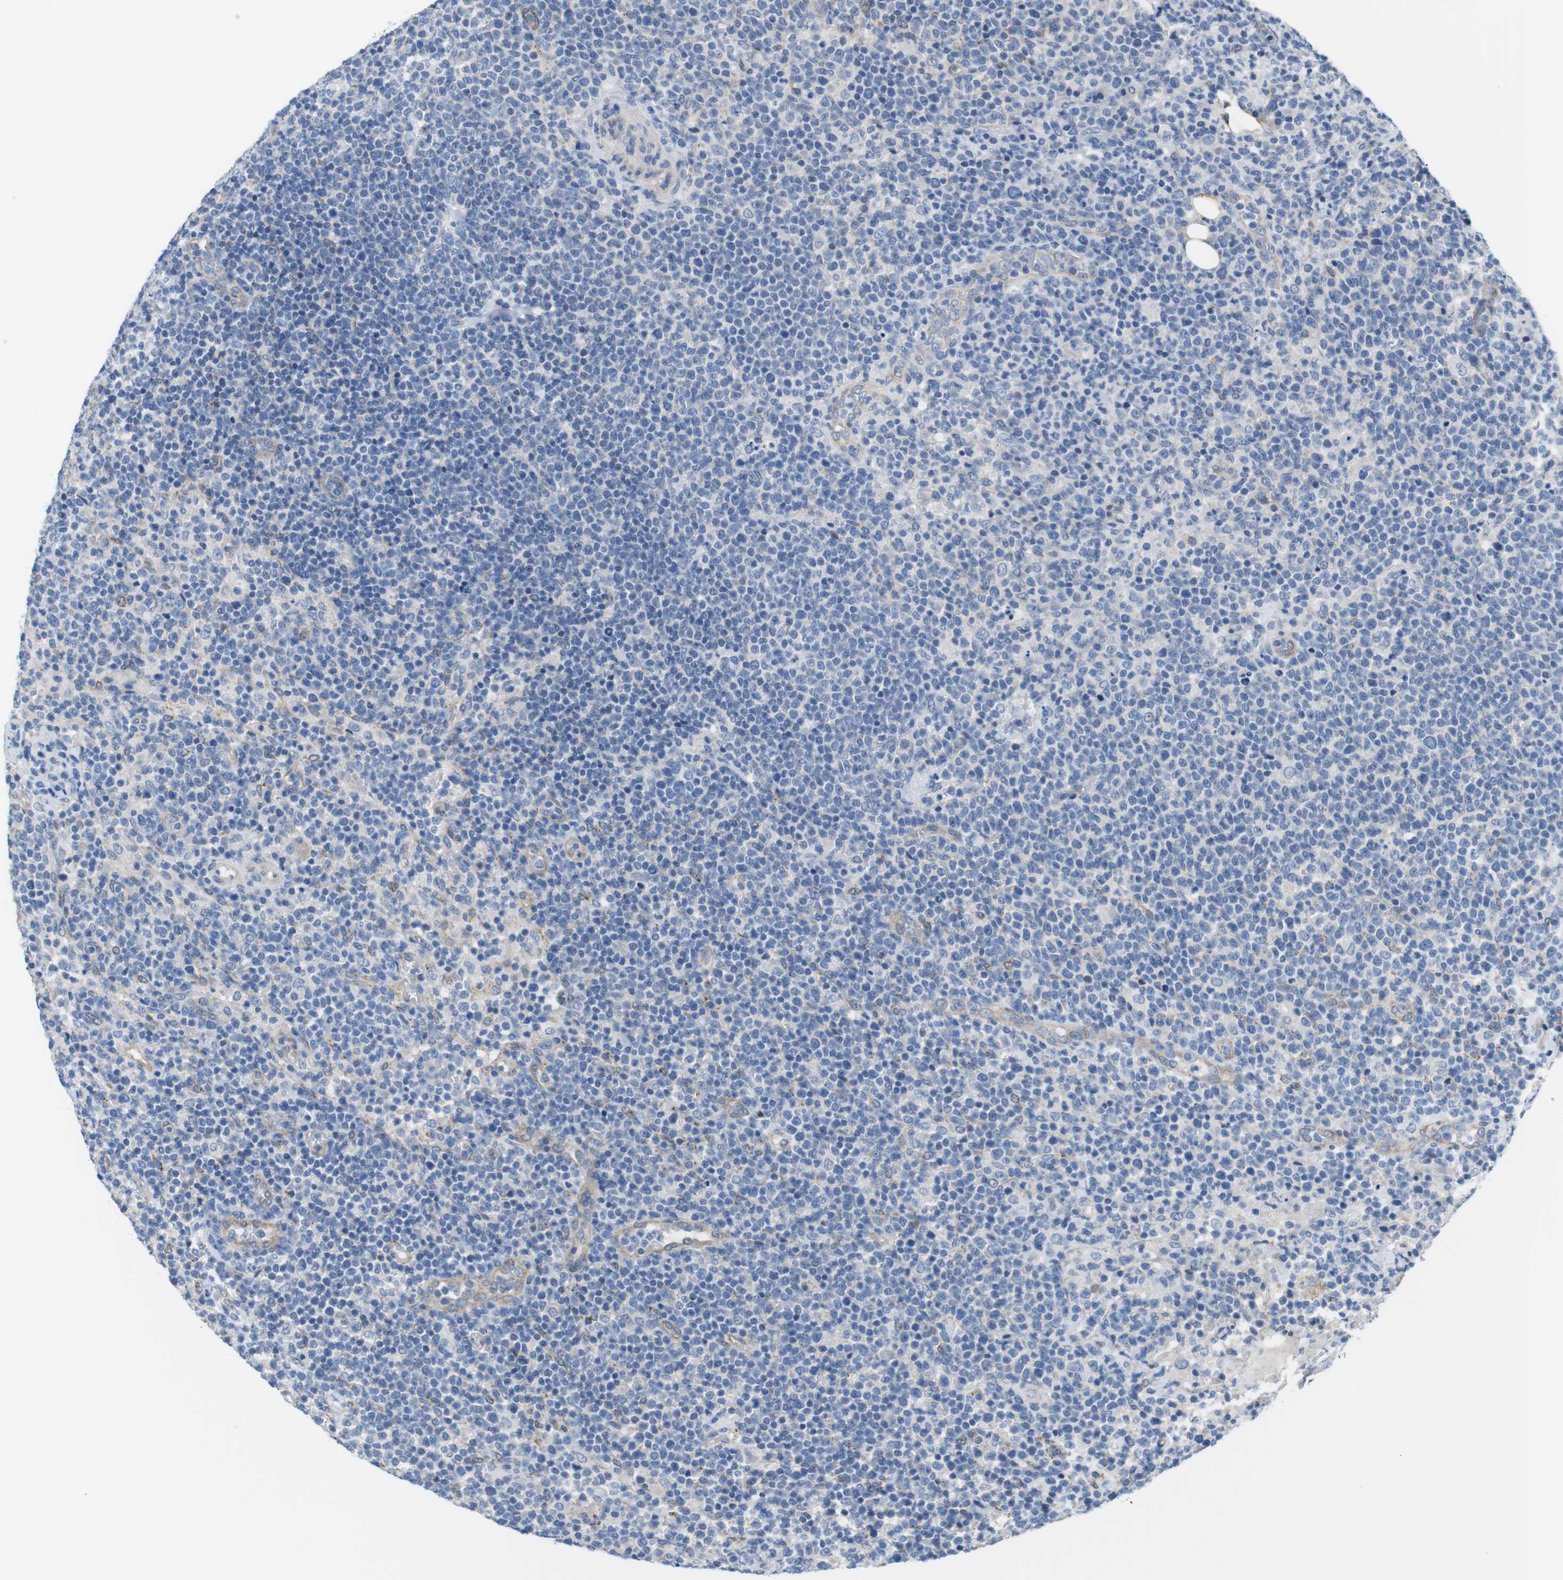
{"staining": {"intensity": "negative", "quantity": "none", "location": "none"}, "tissue": "lymphoma", "cell_type": "Tumor cells", "image_type": "cancer", "snomed": [{"axis": "morphology", "description": "Malignant lymphoma, non-Hodgkin's type, High grade"}, {"axis": "topography", "description": "Lymph node"}], "caption": "Immunohistochemistry of human high-grade malignant lymphoma, non-Hodgkin's type demonstrates no expression in tumor cells.", "gene": "CDH8", "patient": {"sex": "male", "age": 61}}